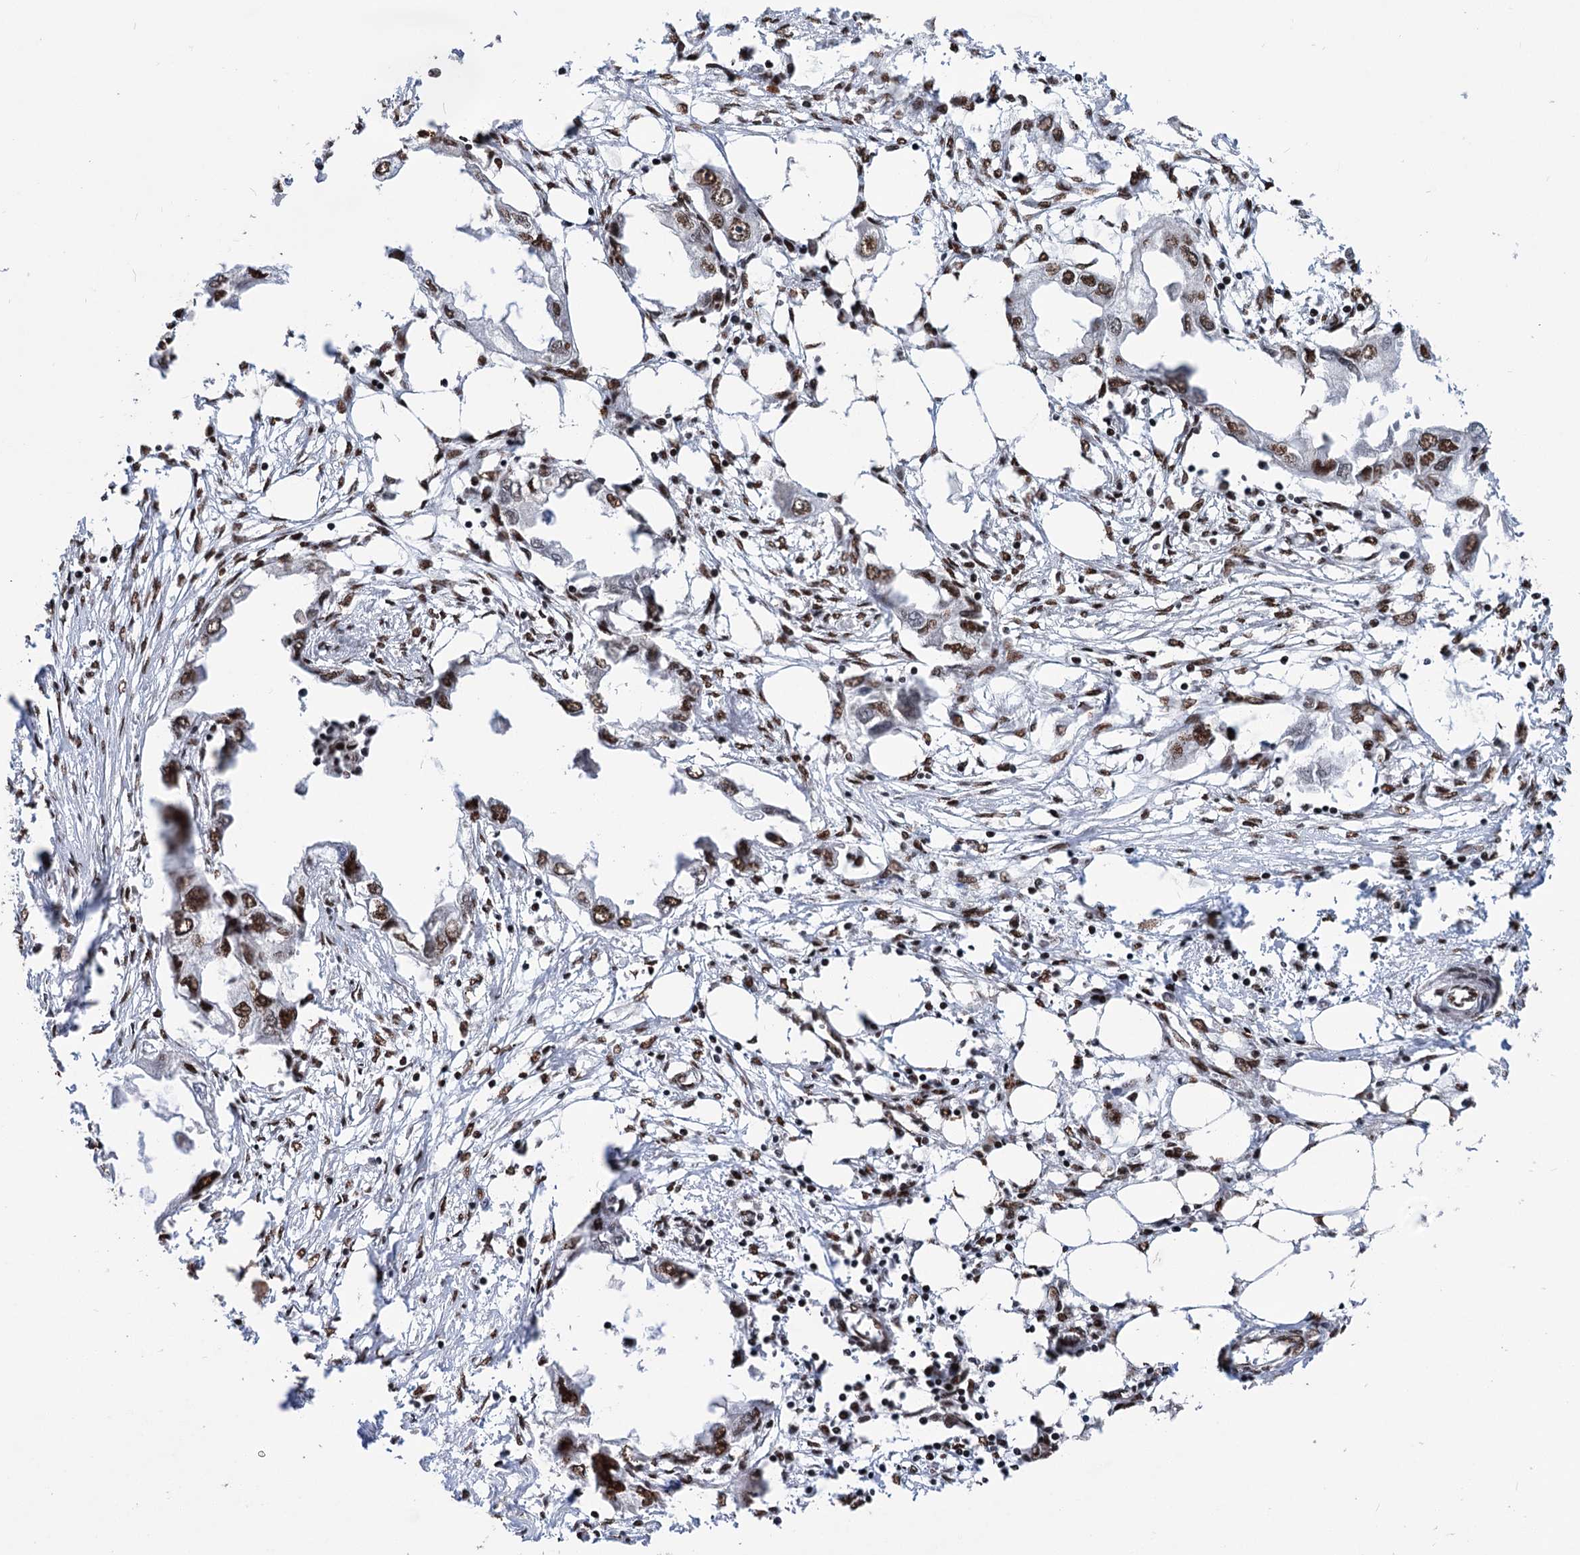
{"staining": {"intensity": "moderate", "quantity": ">75%", "location": "nuclear"}, "tissue": "endometrial cancer", "cell_type": "Tumor cells", "image_type": "cancer", "snomed": [{"axis": "morphology", "description": "Adenocarcinoma, NOS"}, {"axis": "morphology", "description": "Adenocarcinoma, metastatic, NOS"}, {"axis": "topography", "description": "Adipose tissue"}, {"axis": "topography", "description": "Endometrium"}], "caption": "A brown stain labels moderate nuclear staining of a protein in endometrial cancer (adenocarcinoma) tumor cells.", "gene": "MAML1", "patient": {"sex": "female", "age": 67}}